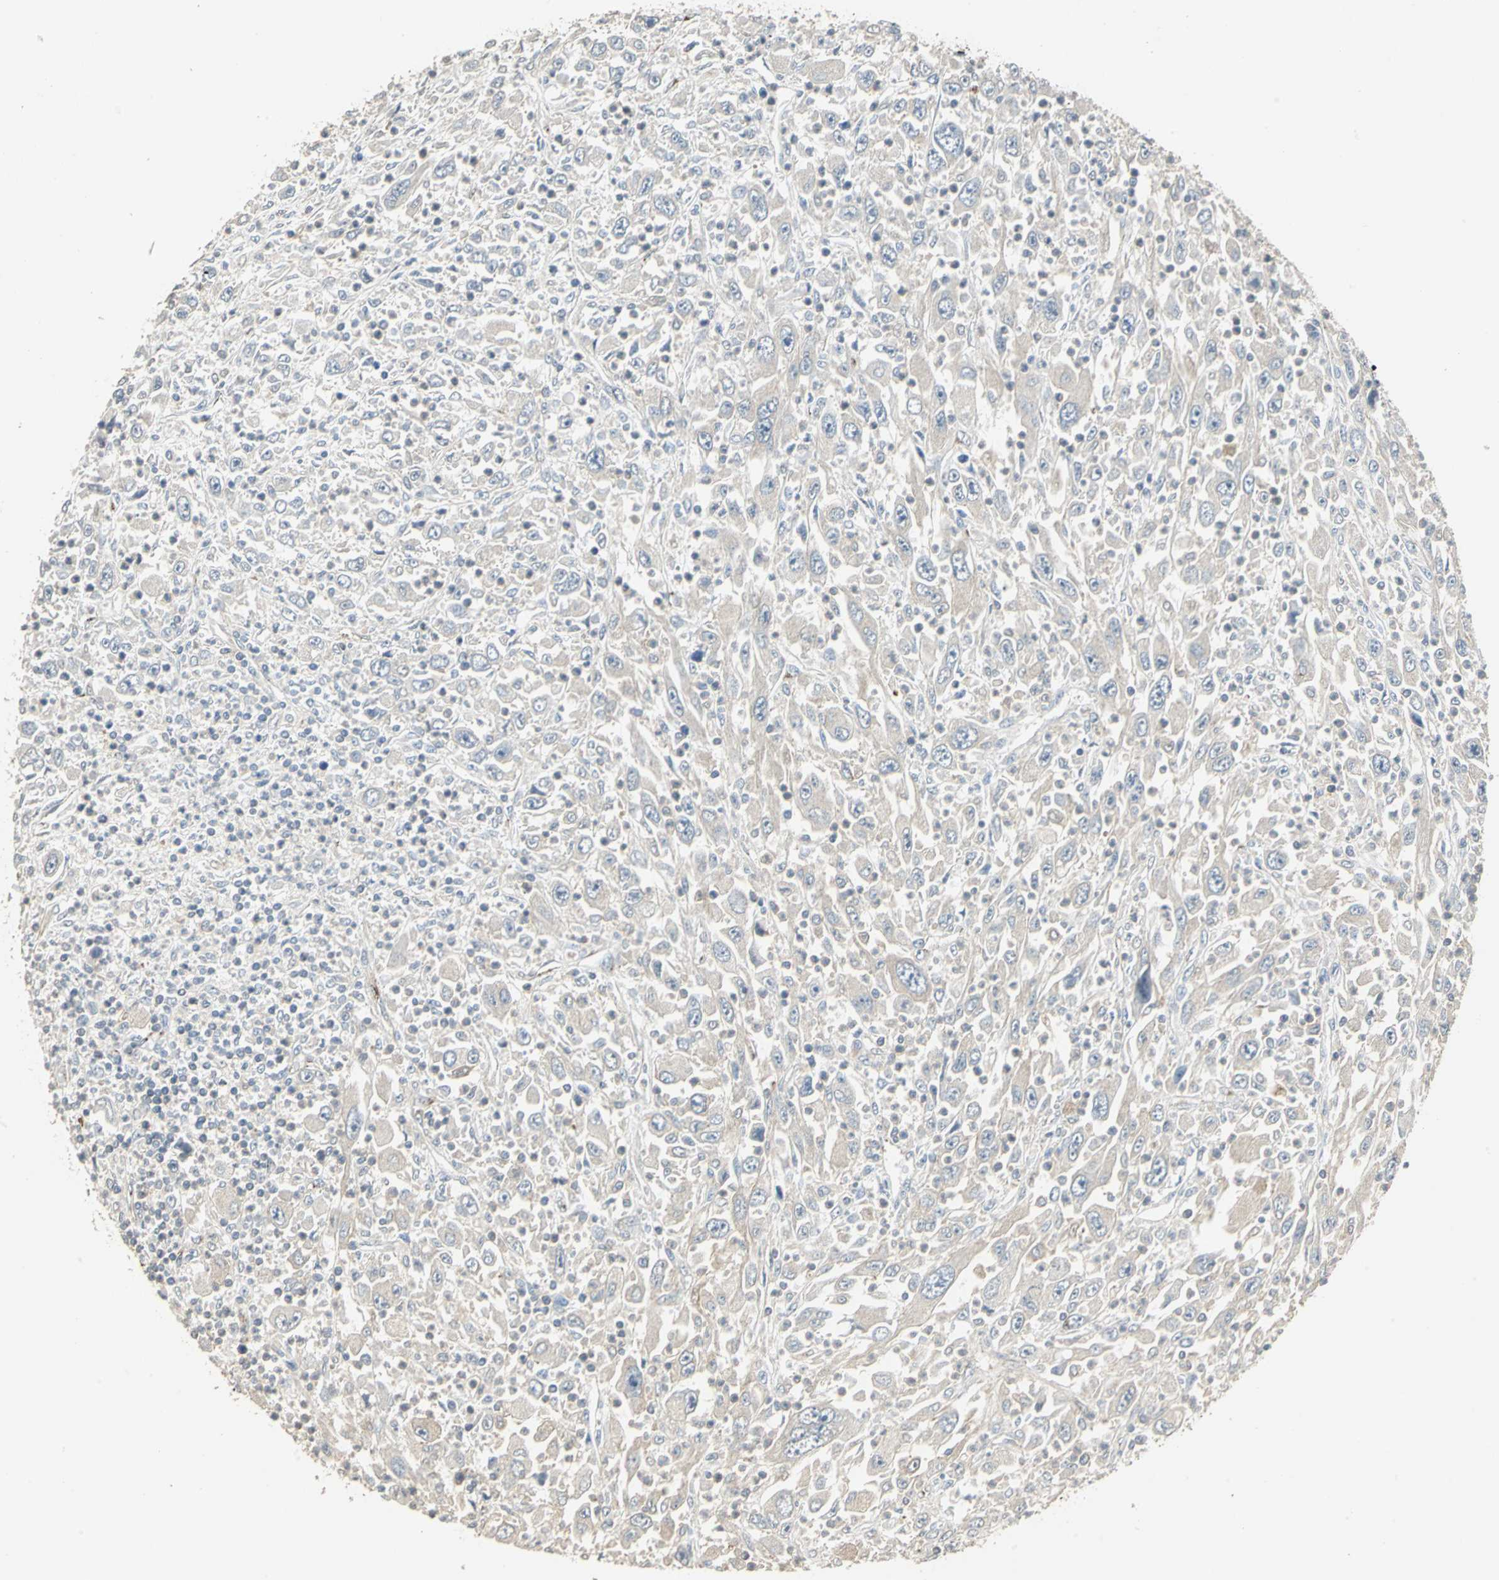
{"staining": {"intensity": "negative", "quantity": "none", "location": "none"}, "tissue": "melanoma", "cell_type": "Tumor cells", "image_type": "cancer", "snomed": [{"axis": "morphology", "description": "Malignant melanoma, Metastatic site"}, {"axis": "topography", "description": "Skin"}], "caption": "IHC of human malignant melanoma (metastatic site) demonstrates no staining in tumor cells. (DAB (3,3'-diaminobenzidine) IHC with hematoxylin counter stain).", "gene": "RAPGEF1", "patient": {"sex": "female", "age": 56}}